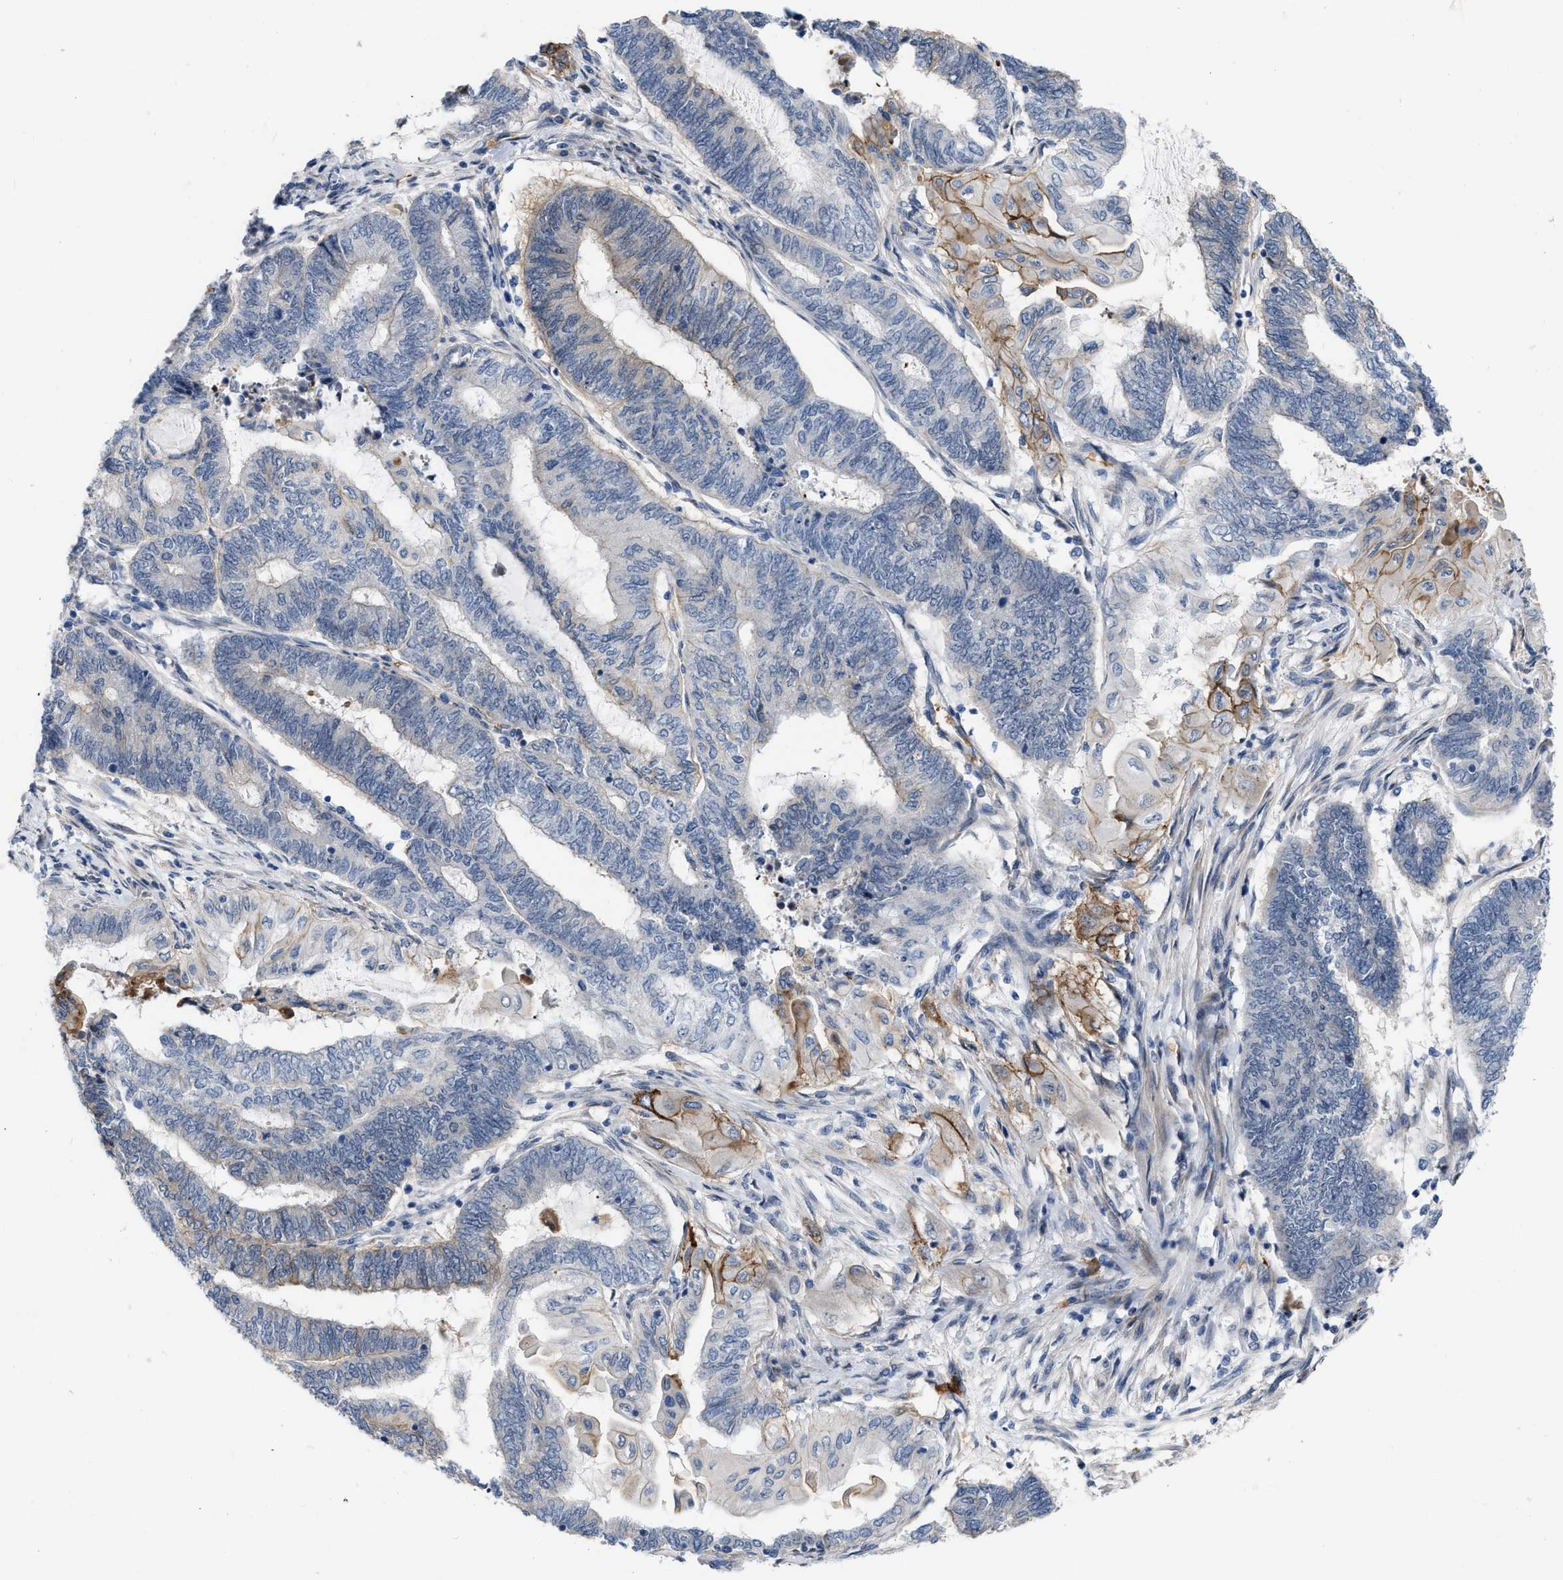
{"staining": {"intensity": "moderate", "quantity": "<25%", "location": "cytoplasmic/membranous"}, "tissue": "endometrial cancer", "cell_type": "Tumor cells", "image_type": "cancer", "snomed": [{"axis": "morphology", "description": "Adenocarcinoma, NOS"}, {"axis": "topography", "description": "Uterus"}, {"axis": "topography", "description": "Endometrium"}], "caption": "A photomicrograph of human endometrial cancer (adenocarcinoma) stained for a protein reveals moderate cytoplasmic/membranous brown staining in tumor cells.", "gene": "POLR1F", "patient": {"sex": "female", "age": 70}}